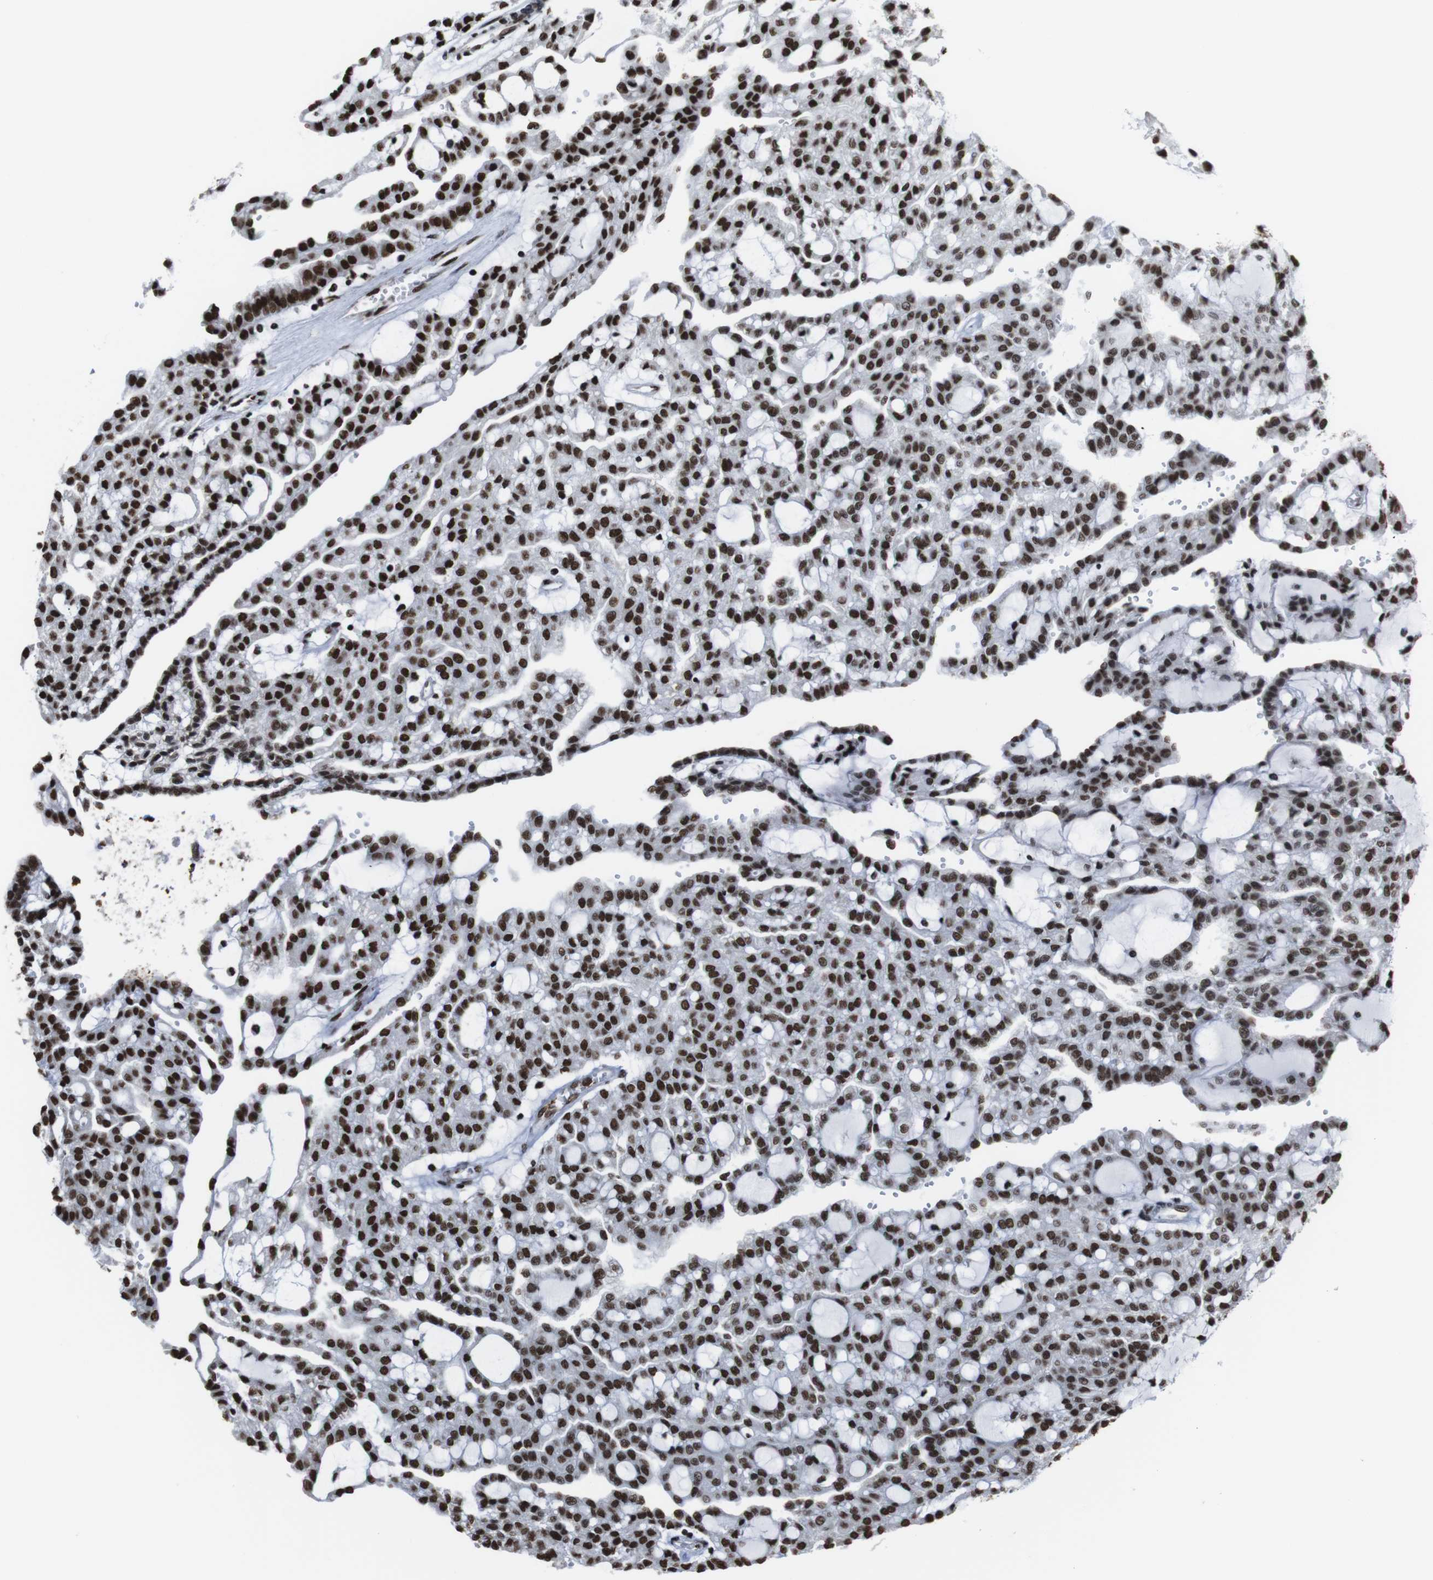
{"staining": {"intensity": "strong", "quantity": ">75%", "location": "nuclear"}, "tissue": "renal cancer", "cell_type": "Tumor cells", "image_type": "cancer", "snomed": [{"axis": "morphology", "description": "Adenocarcinoma, NOS"}, {"axis": "topography", "description": "Kidney"}], "caption": "Tumor cells display high levels of strong nuclear staining in about >75% of cells in renal cancer (adenocarcinoma).", "gene": "ROMO1", "patient": {"sex": "male", "age": 63}}